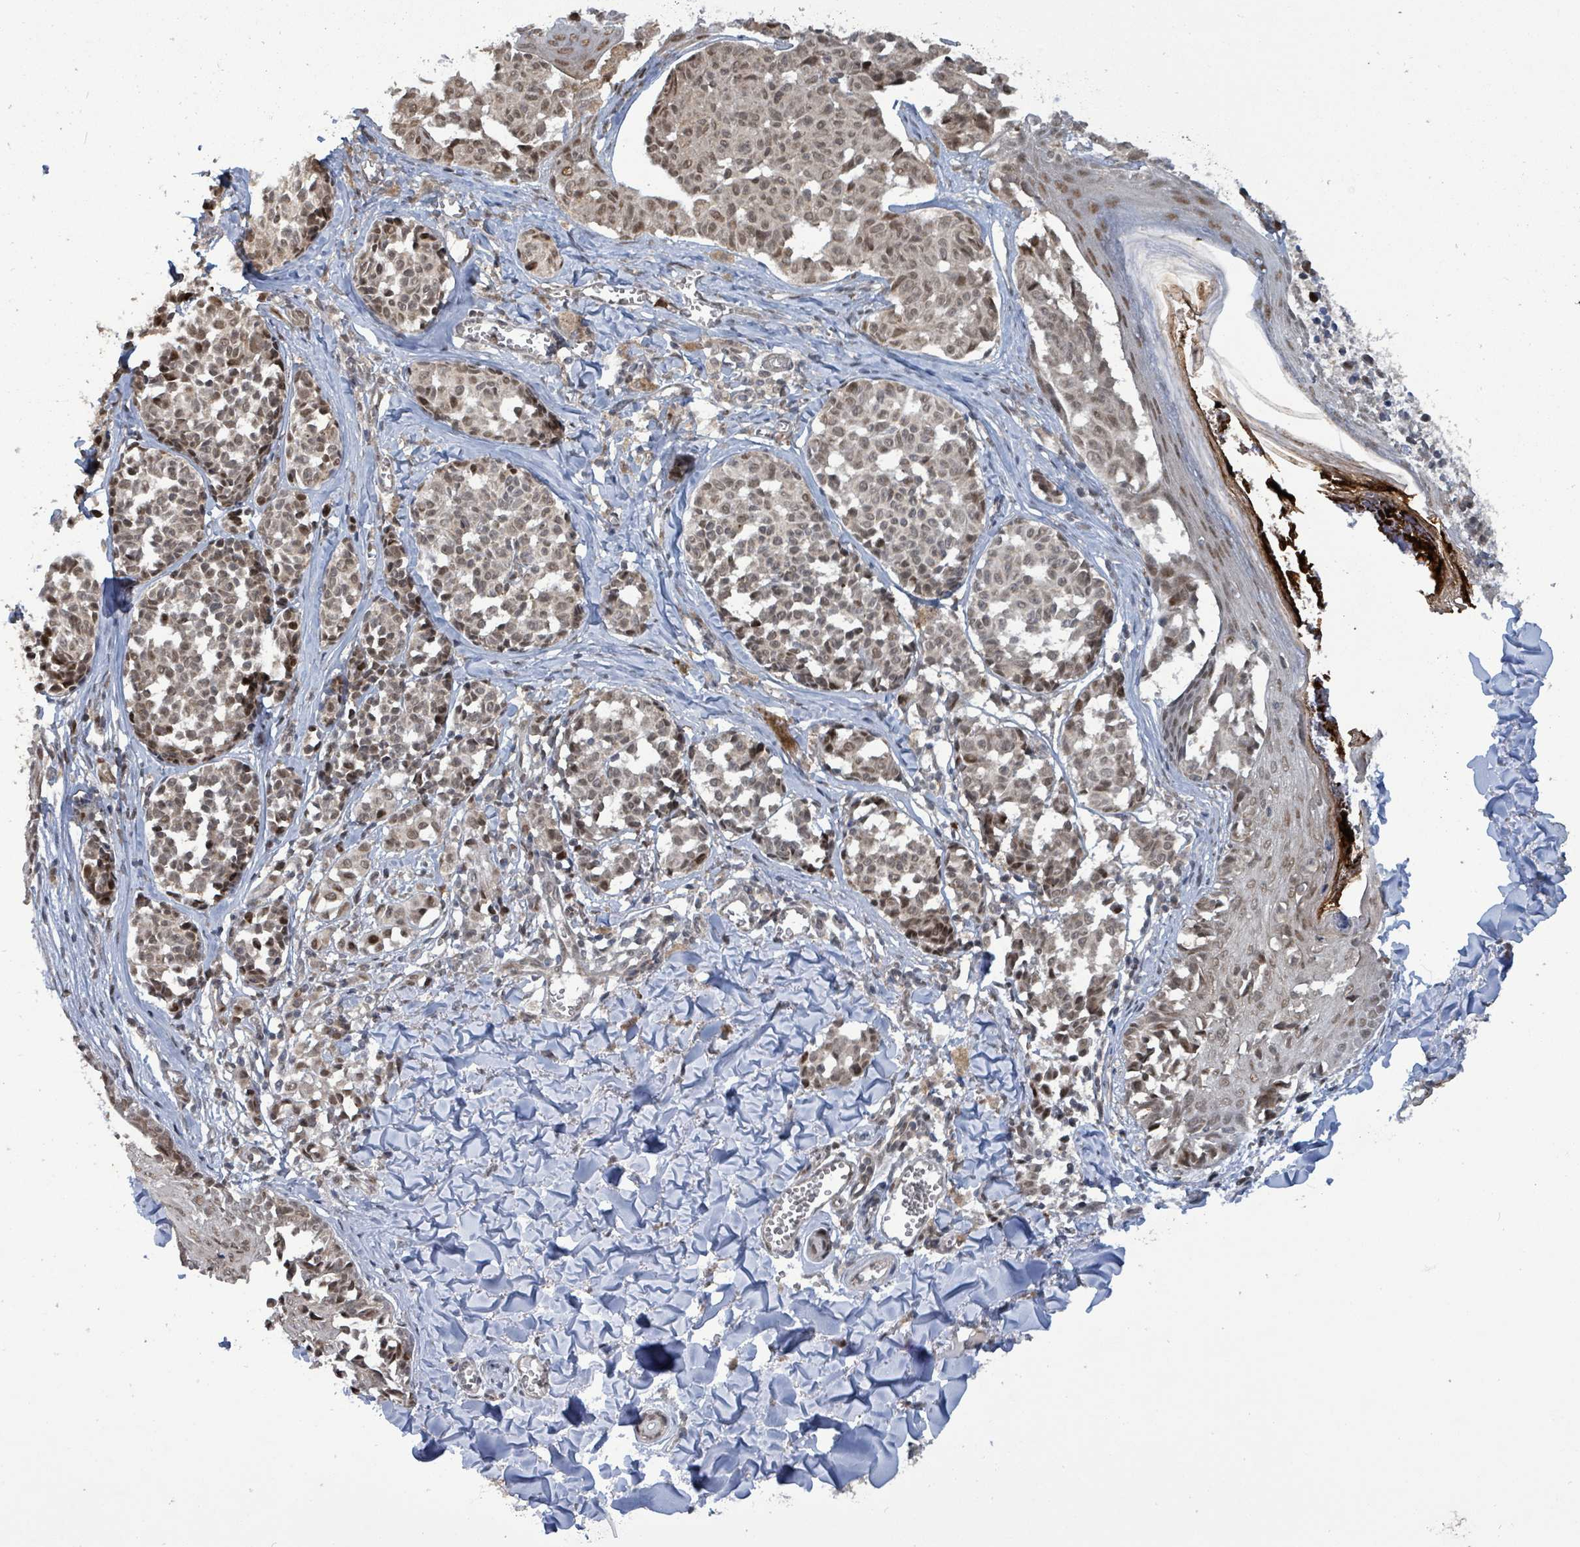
{"staining": {"intensity": "moderate", "quantity": ">75%", "location": "nuclear"}, "tissue": "melanoma", "cell_type": "Tumor cells", "image_type": "cancer", "snomed": [{"axis": "morphology", "description": "Malignant melanoma, NOS"}, {"axis": "topography", "description": "Skin"}], "caption": "About >75% of tumor cells in malignant melanoma demonstrate moderate nuclear protein positivity as visualized by brown immunohistochemical staining.", "gene": "COQ6", "patient": {"sex": "female", "age": 43}}